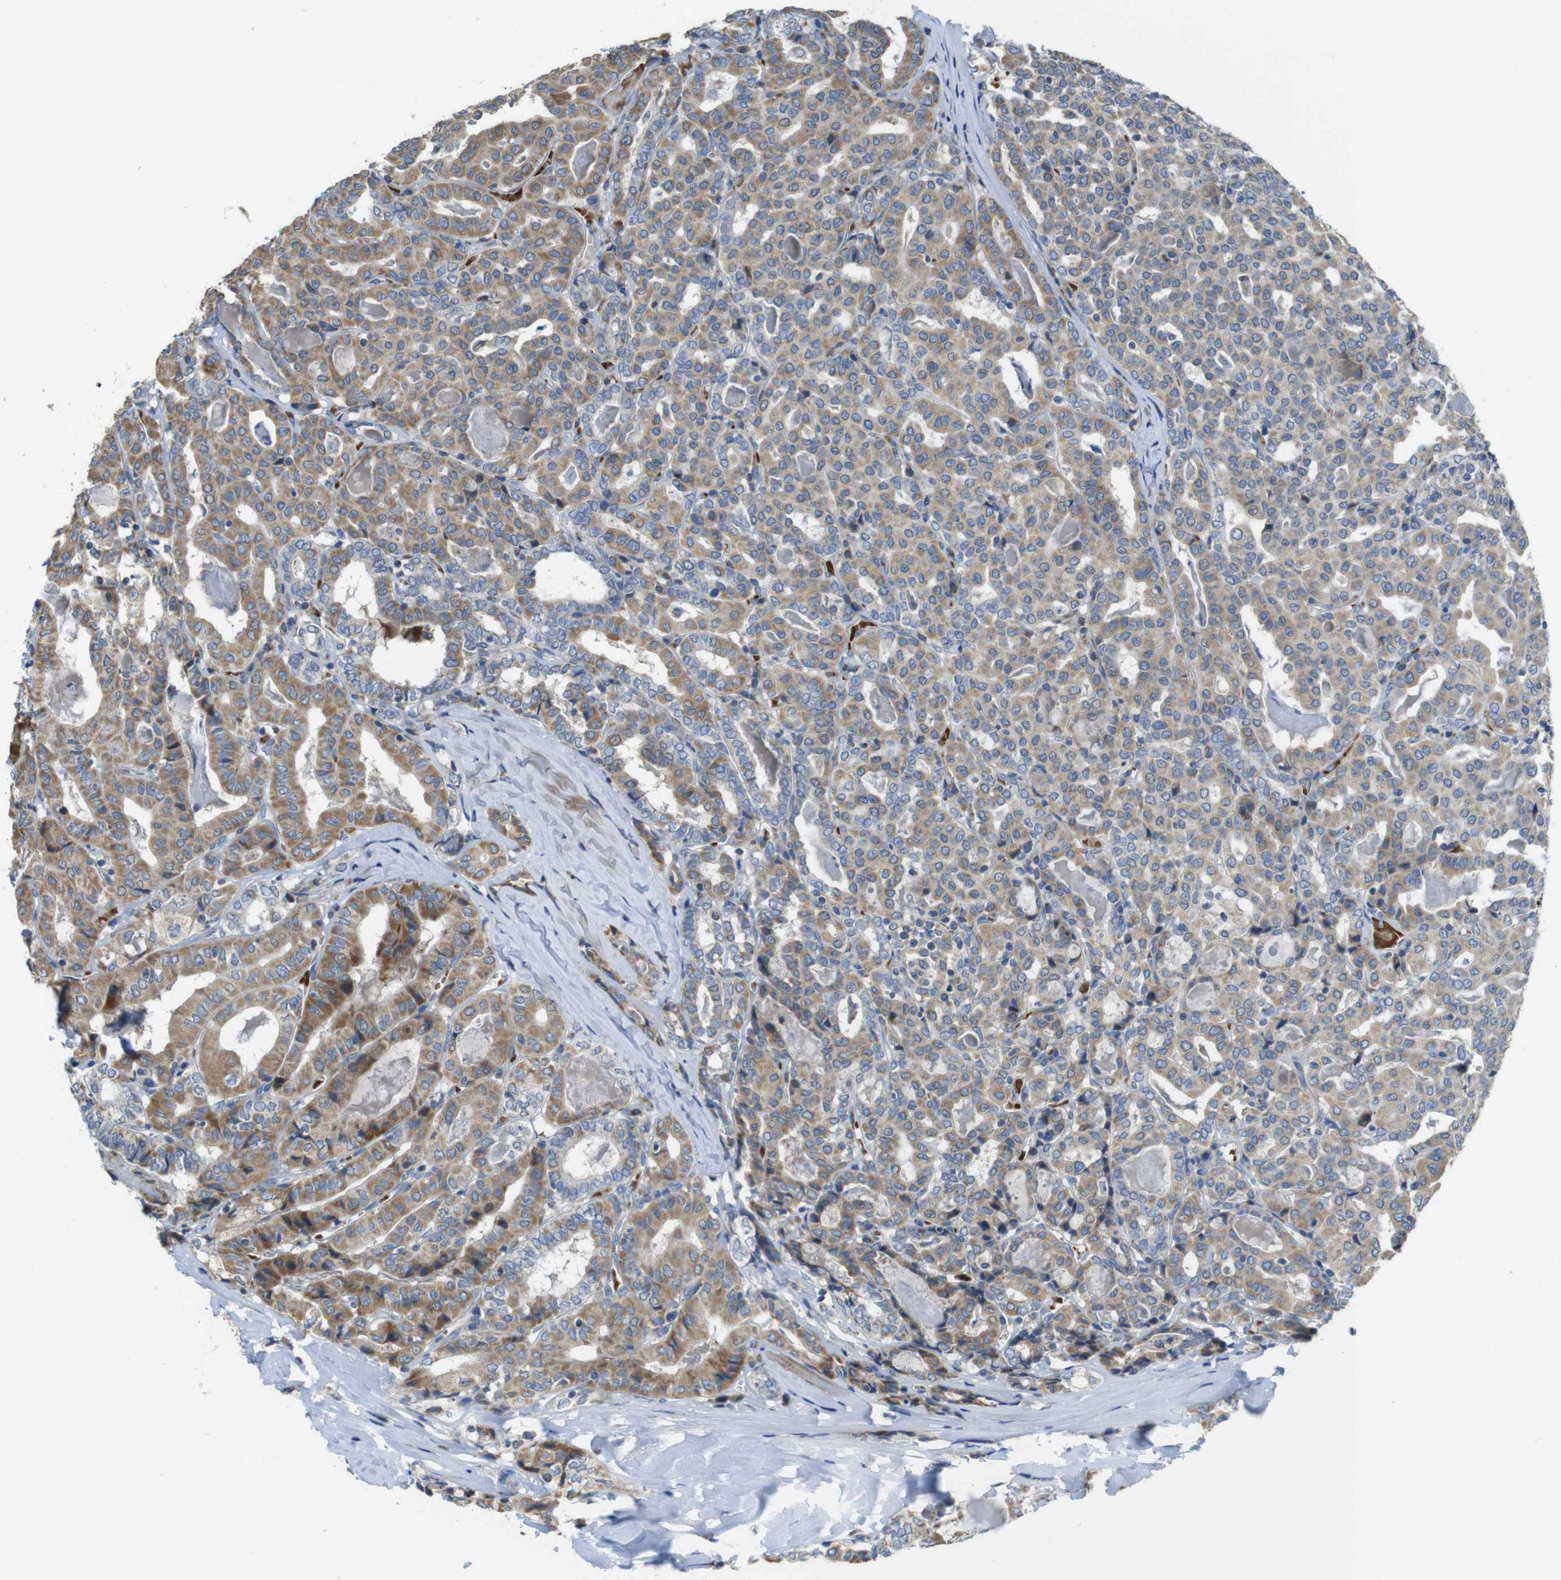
{"staining": {"intensity": "moderate", "quantity": ">75%", "location": "cytoplasmic/membranous"}, "tissue": "thyroid cancer", "cell_type": "Tumor cells", "image_type": "cancer", "snomed": [{"axis": "morphology", "description": "Papillary adenocarcinoma, NOS"}, {"axis": "topography", "description": "Thyroid gland"}], "caption": "Immunohistochemical staining of human thyroid cancer reveals medium levels of moderate cytoplasmic/membranous protein staining in about >75% of tumor cells.", "gene": "MARCHF1", "patient": {"sex": "female", "age": 42}}